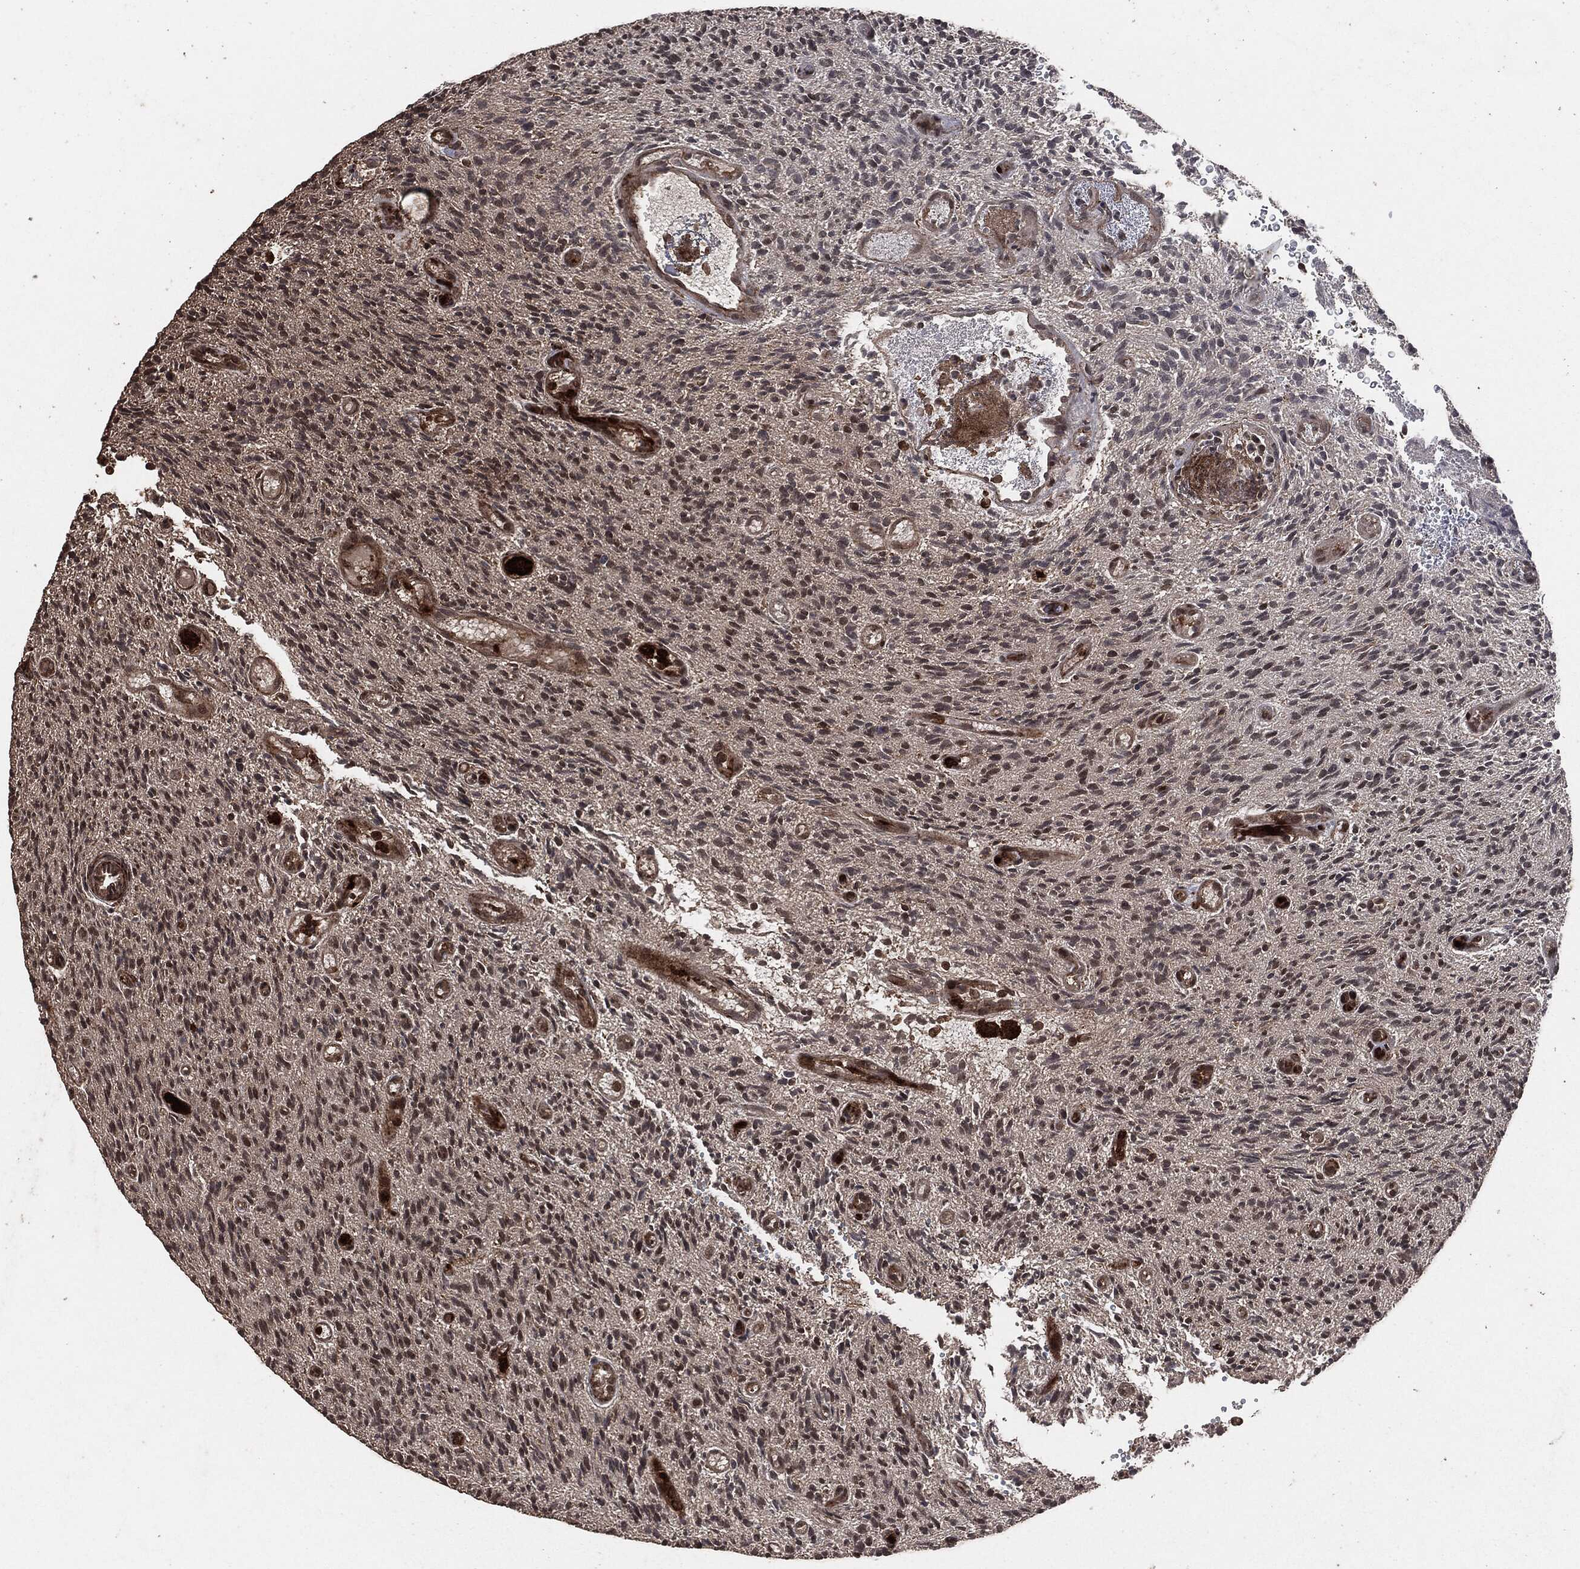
{"staining": {"intensity": "moderate", "quantity": "<25%", "location": "cytoplasmic/membranous,nuclear"}, "tissue": "glioma", "cell_type": "Tumor cells", "image_type": "cancer", "snomed": [{"axis": "morphology", "description": "Glioma, malignant, High grade"}, {"axis": "topography", "description": "Brain"}], "caption": "Glioma stained with IHC shows moderate cytoplasmic/membranous and nuclear staining in approximately <25% of tumor cells.", "gene": "IFIT1", "patient": {"sex": "male", "age": 64}}